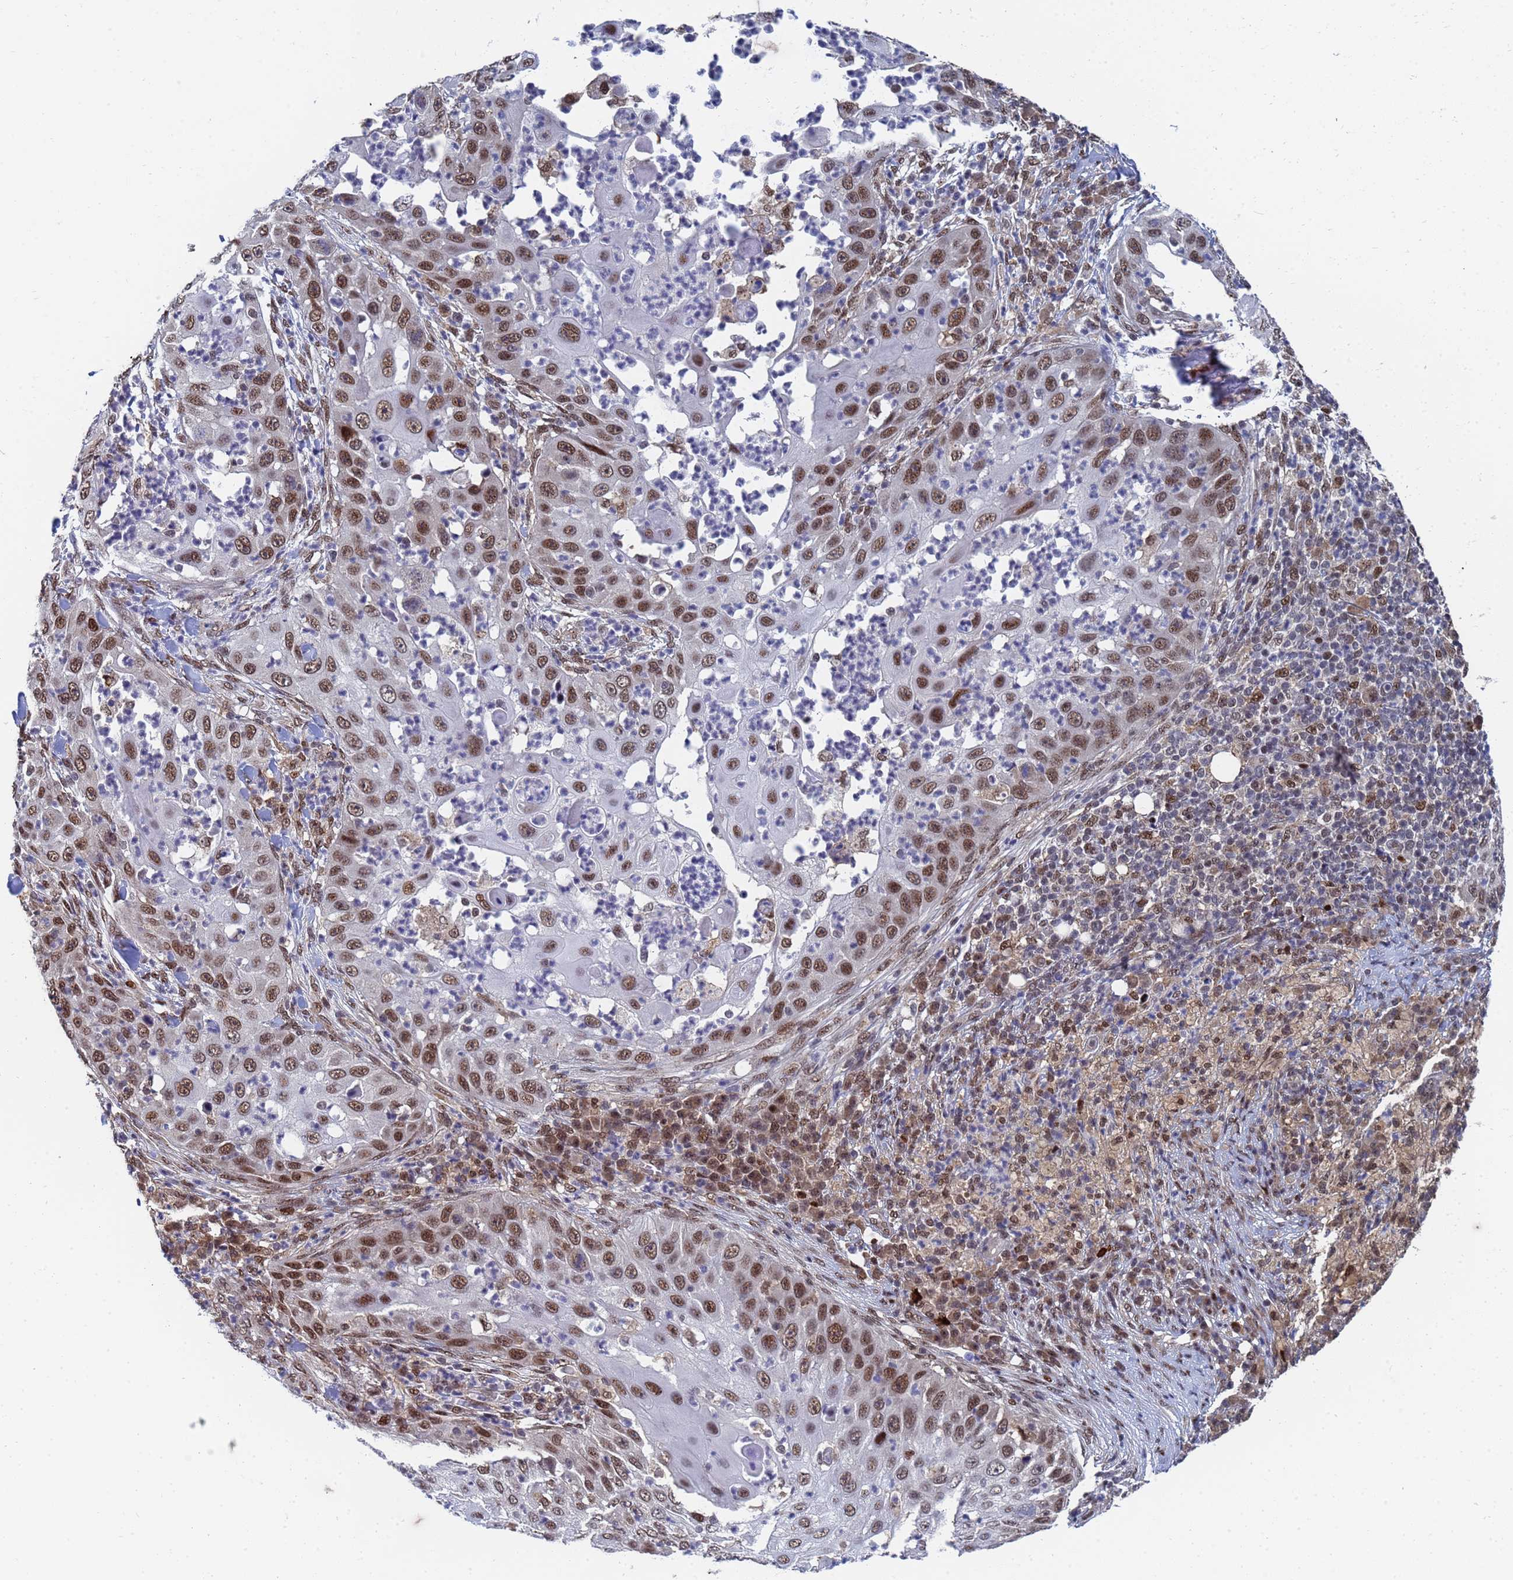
{"staining": {"intensity": "moderate", "quantity": ">75%", "location": "nuclear"}, "tissue": "skin cancer", "cell_type": "Tumor cells", "image_type": "cancer", "snomed": [{"axis": "morphology", "description": "Squamous cell carcinoma, NOS"}, {"axis": "topography", "description": "Skin"}], "caption": "Brown immunohistochemical staining in skin cancer reveals moderate nuclear positivity in about >75% of tumor cells.", "gene": "AP5Z1", "patient": {"sex": "female", "age": 44}}